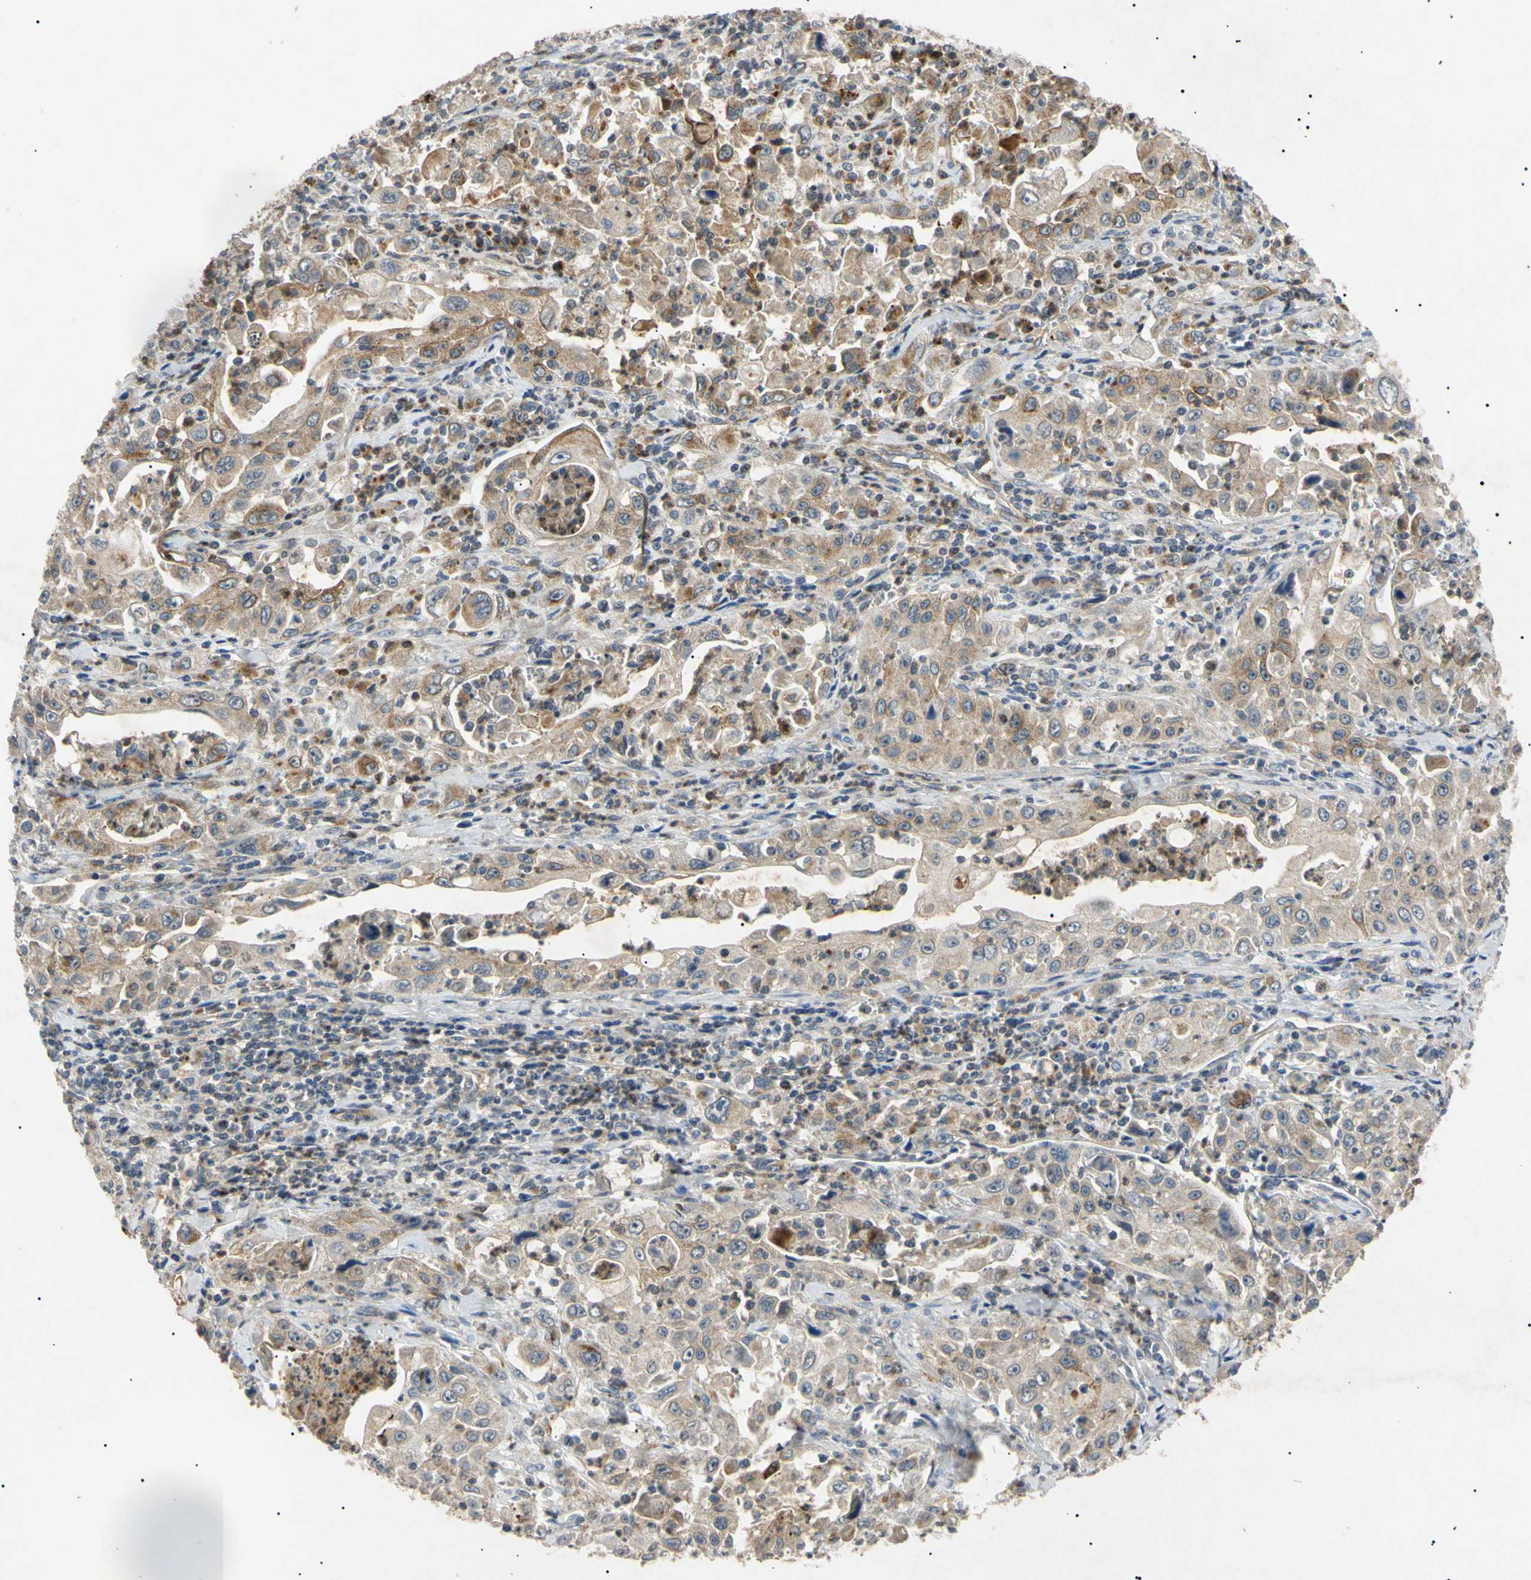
{"staining": {"intensity": "weak", "quantity": ">75%", "location": "cytoplasmic/membranous"}, "tissue": "pancreatic cancer", "cell_type": "Tumor cells", "image_type": "cancer", "snomed": [{"axis": "morphology", "description": "Adenocarcinoma, NOS"}, {"axis": "topography", "description": "Pancreas"}], "caption": "Immunohistochemical staining of pancreatic cancer (adenocarcinoma) exhibits weak cytoplasmic/membranous protein expression in approximately >75% of tumor cells.", "gene": "TUBB4A", "patient": {"sex": "male", "age": 70}}